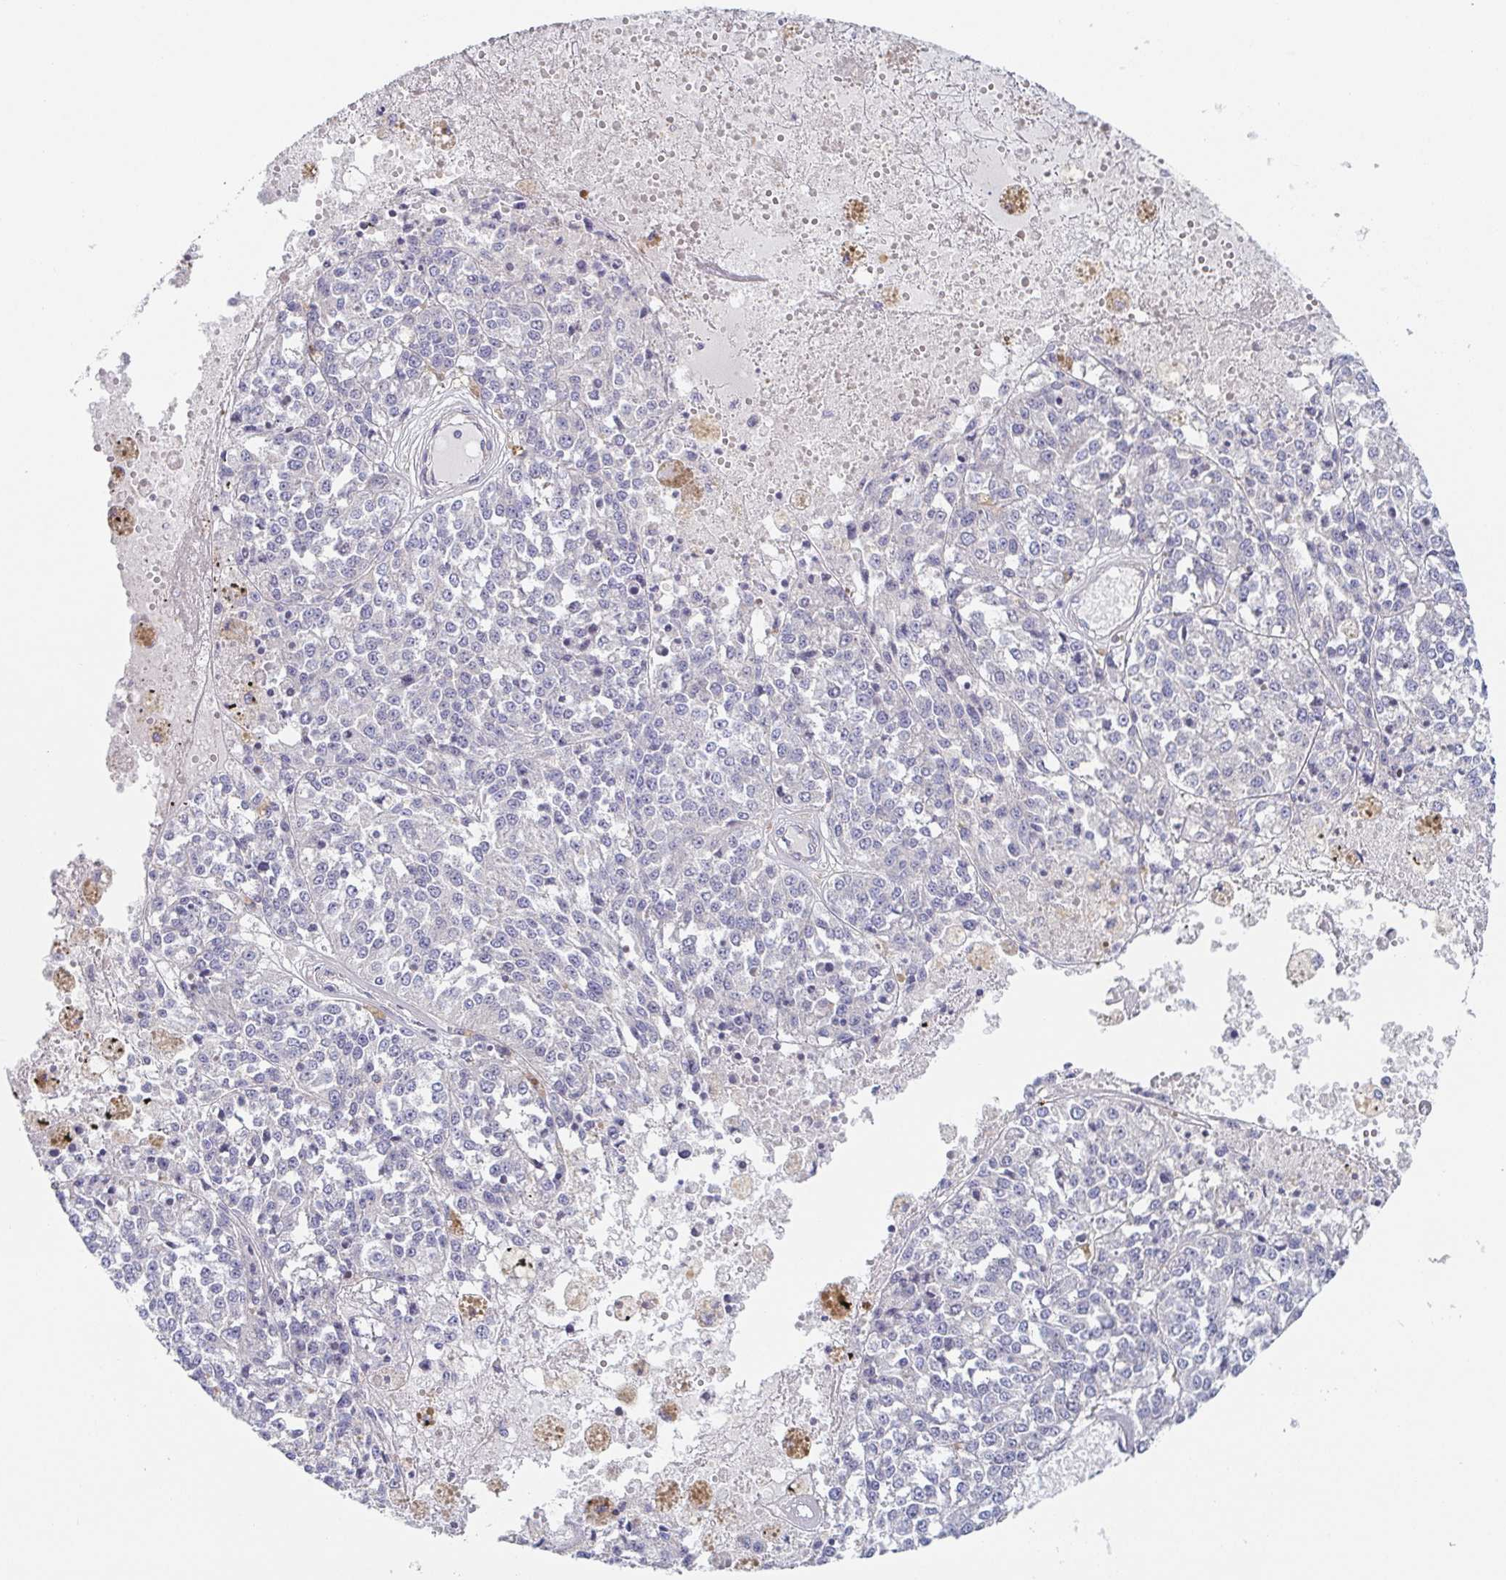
{"staining": {"intensity": "negative", "quantity": "none", "location": "none"}, "tissue": "melanoma", "cell_type": "Tumor cells", "image_type": "cancer", "snomed": [{"axis": "morphology", "description": "Malignant melanoma, Metastatic site"}, {"axis": "topography", "description": "Lymph node"}], "caption": "Immunohistochemical staining of human melanoma demonstrates no significant positivity in tumor cells. (DAB immunohistochemistry visualized using brightfield microscopy, high magnification).", "gene": "TUFT1", "patient": {"sex": "female", "age": 64}}